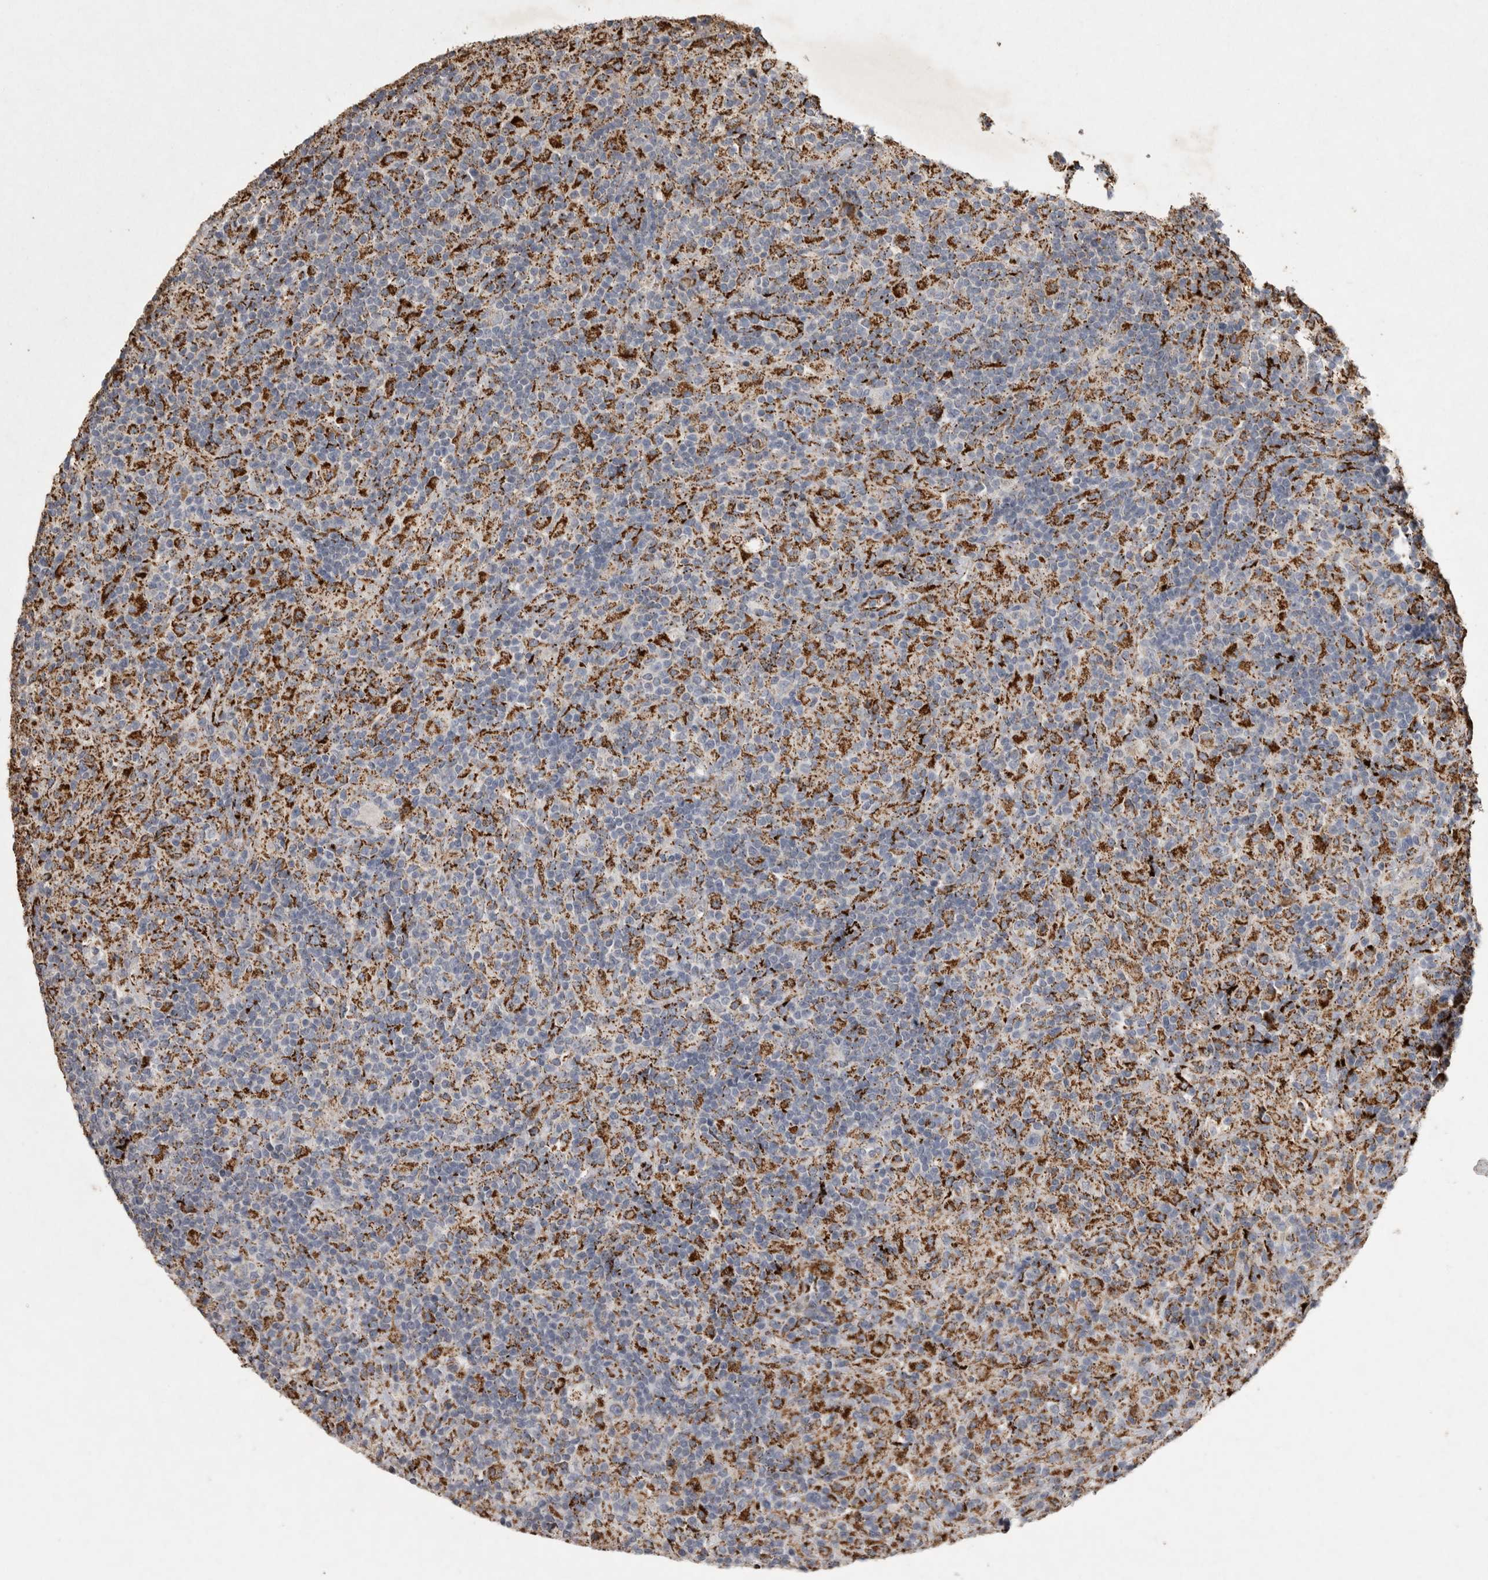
{"staining": {"intensity": "negative", "quantity": "none", "location": "none"}, "tissue": "lymphoma", "cell_type": "Tumor cells", "image_type": "cancer", "snomed": [{"axis": "morphology", "description": "Hodgkin's disease, NOS"}, {"axis": "topography", "description": "Lymph node"}], "caption": "Immunohistochemical staining of Hodgkin's disease exhibits no significant expression in tumor cells.", "gene": "DKK3", "patient": {"sex": "male", "age": 70}}